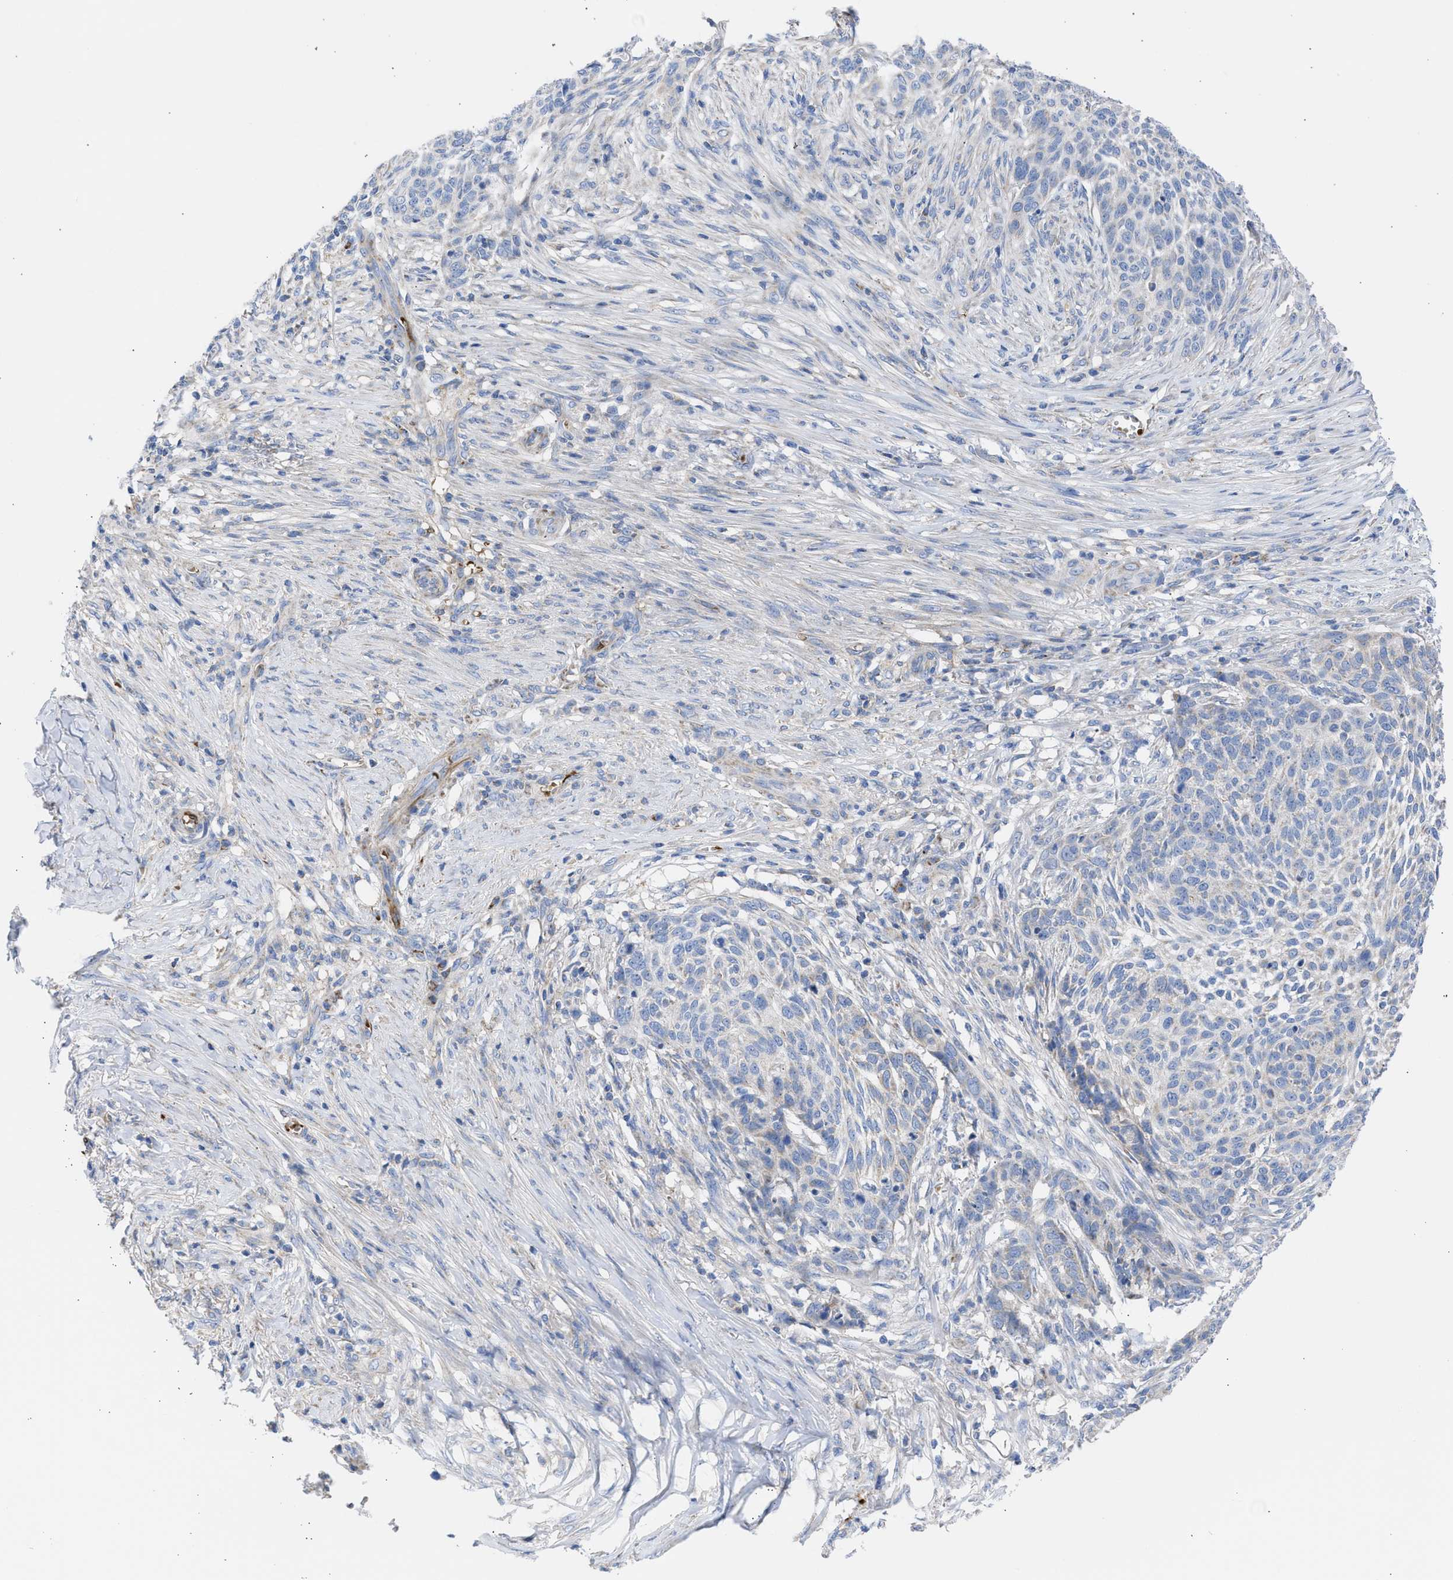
{"staining": {"intensity": "negative", "quantity": "none", "location": "none"}, "tissue": "skin cancer", "cell_type": "Tumor cells", "image_type": "cancer", "snomed": [{"axis": "morphology", "description": "Basal cell carcinoma"}, {"axis": "topography", "description": "Skin"}], "caption": "Tumor cells are negative for protein expression in human basal cell carcinoma (skin).", "gene": "BTG3", "patient": {"sex": "male", "age": 85}}